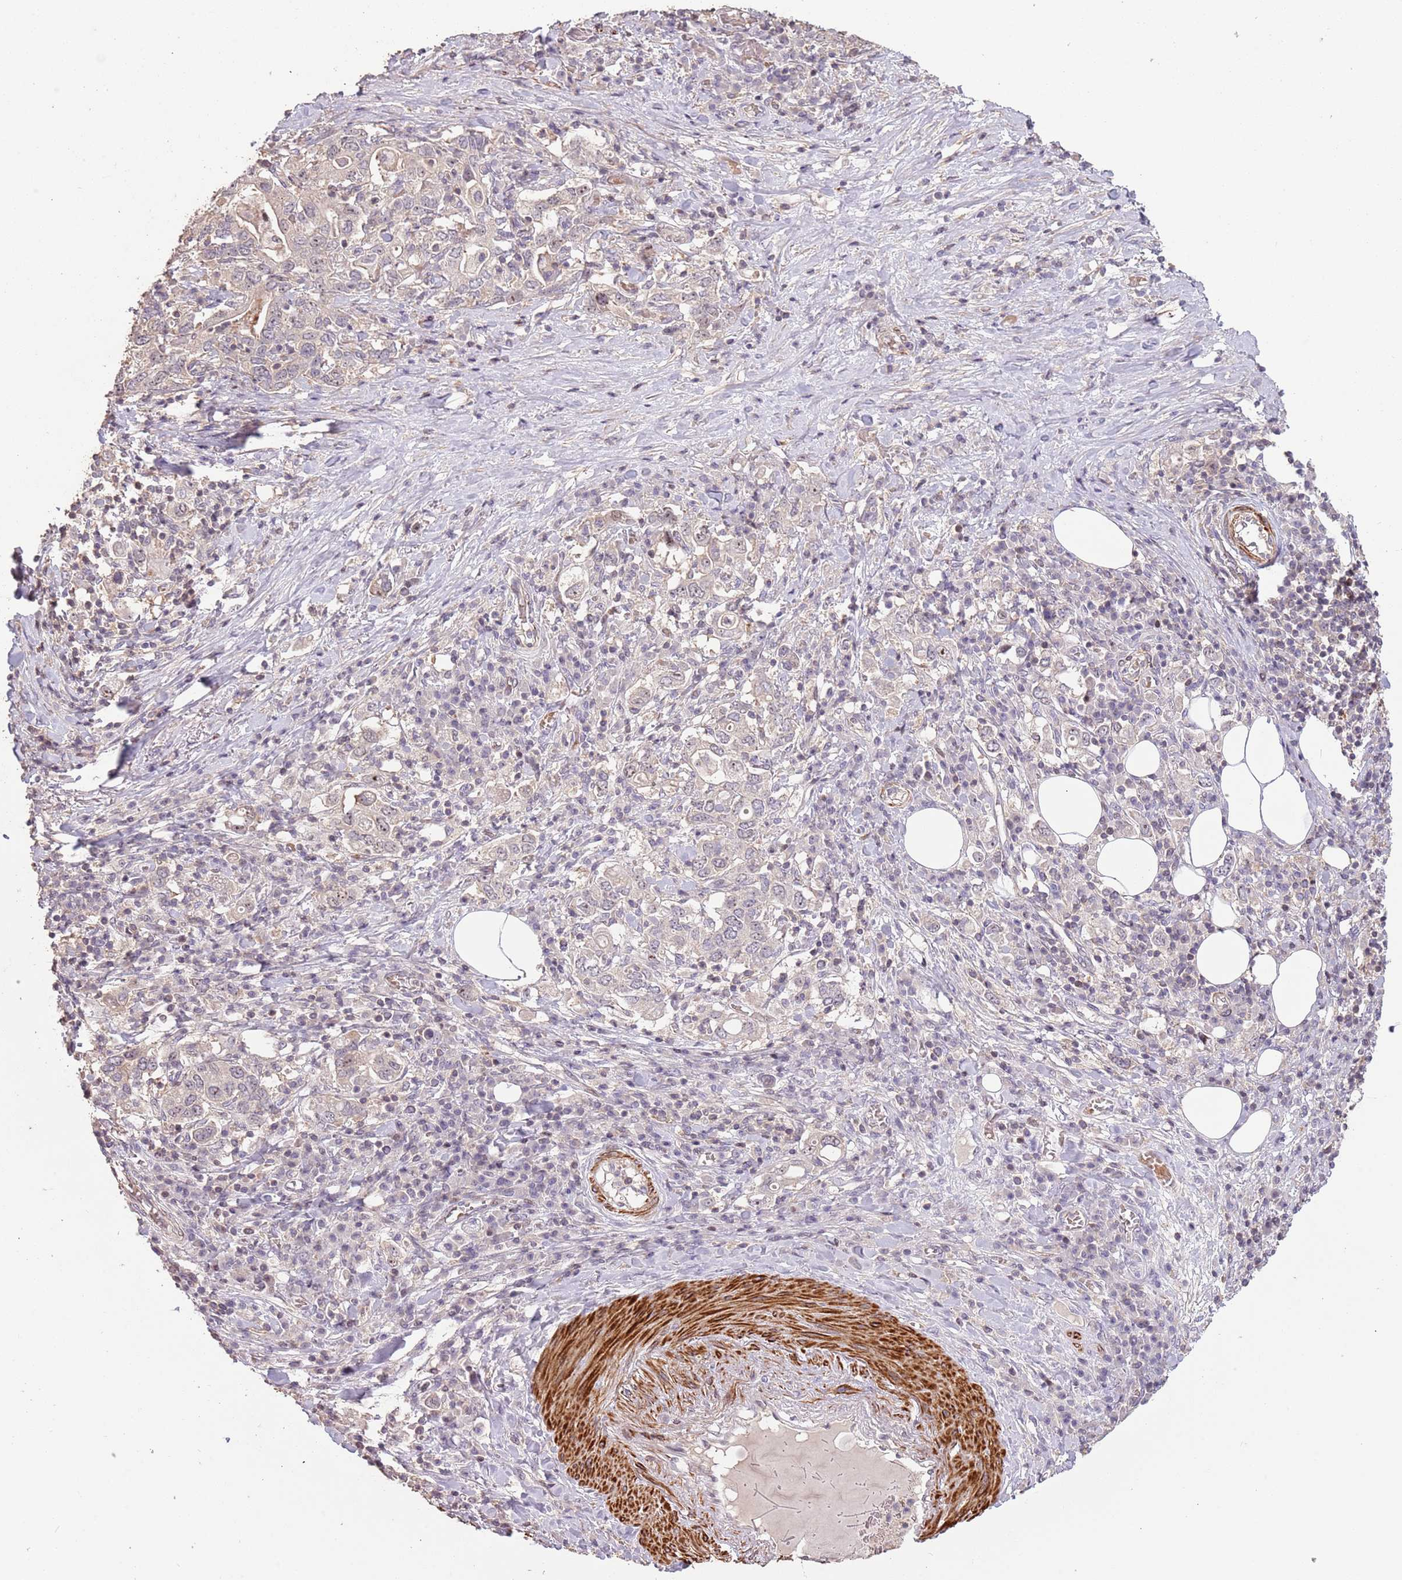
{"staining": {"intensity": "negative", "quantity": "none", "location": "none"}, "tissue": "stomach cancer", "cell_type": "Tumor cells", "image_type": "cancer", "snomed": [{"axis": "morphology", "description": "Adenocarcinoma, NOS"}, {"axis": "topography", "description": "Stomach, upper"}, {"axis": "topography", "description": "Stomach"}], "caption": "This is an immunohistochemistry (IHC) histopathology image of human stomach cancer. There is no expression in tumor cells.", "gene": "ADTRP", "patient": {"sex": "male", "age": 62}}